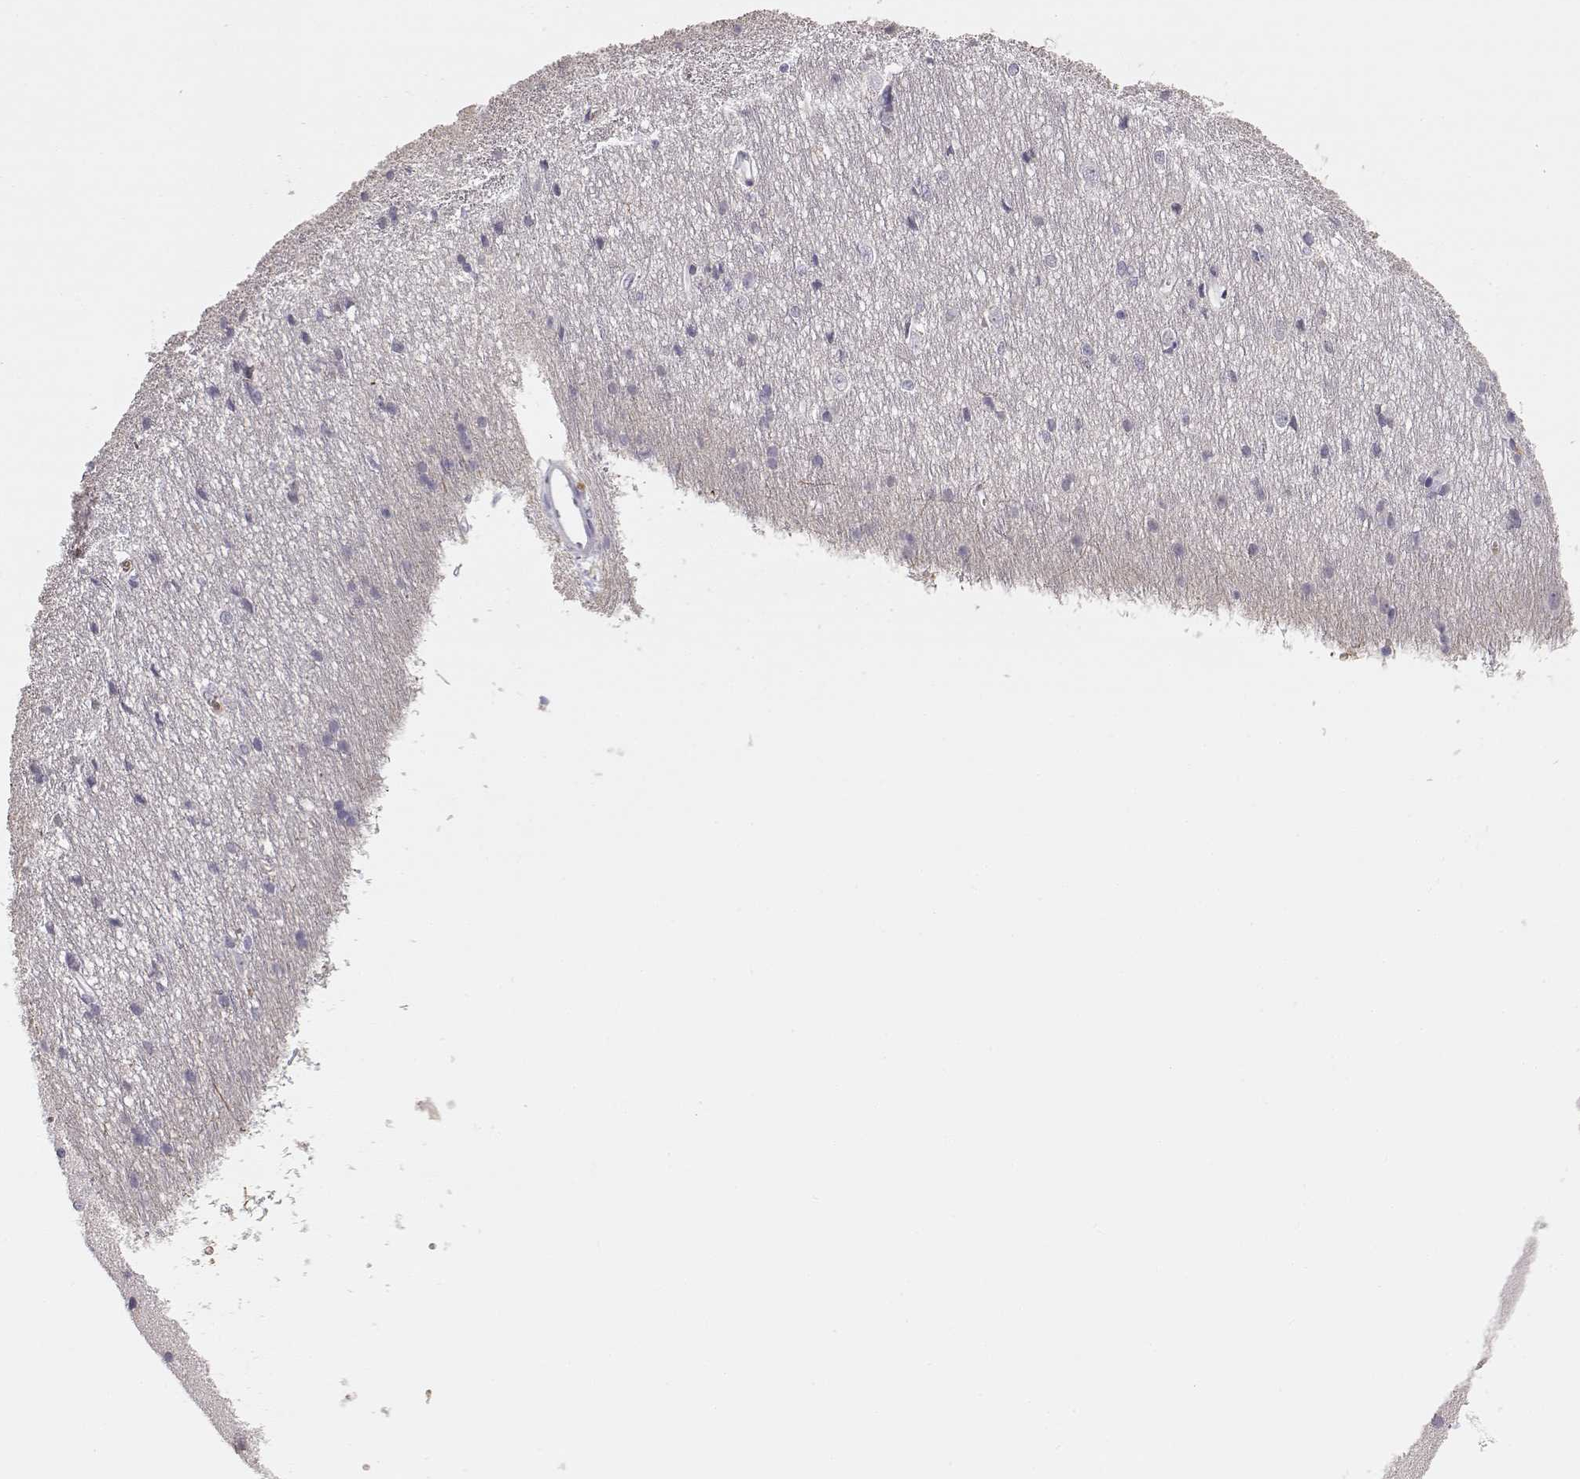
{"staining": {"intensity": "negative", "quantity": "none", "location": "none"}, "tissue": "cerebral cortex", "cell_type": "Endothelial cells", "image_type": "normal", "snomed": [{"axis": "morphology", "description": "Normal tissue, NOS"}, {"axis": "topography", "description": "Cerebral cortex"}], "caption": "An image of human cerebral cortex is negative for staining in endothelial cells. The staining is performed using DAB brown chromogen with nuclei counter-stained in using hematoxylin.", "gene": "TTC26", "patient": {"sex": "male", "age": 37}}